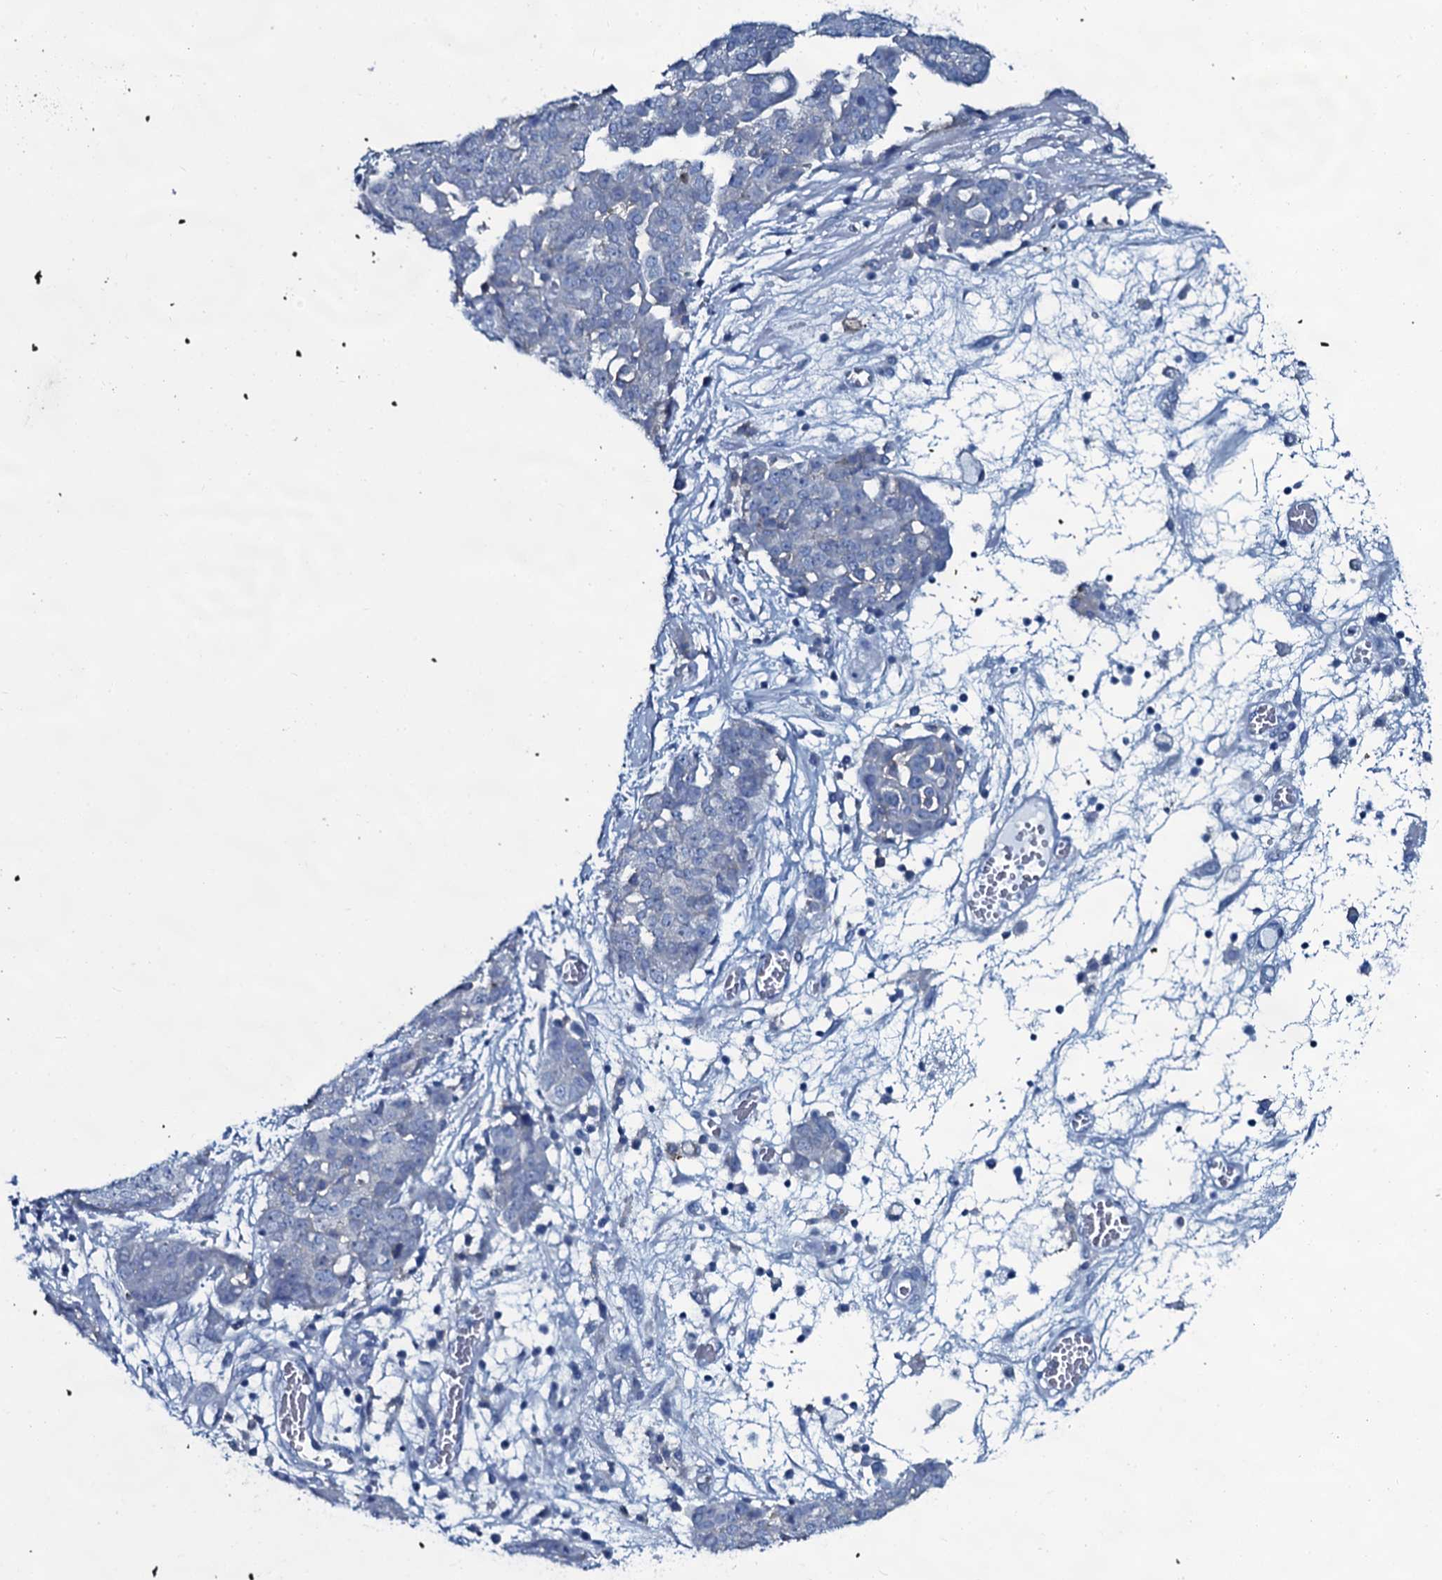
{"staining": {"intensity": "negative", "quantity": "none", "location": "none"}, "tissue": "ovarian cancer", "cell_type": "Tumor cells", "image_type": "cancer", "snomed": [{"axis": "morphology", "description": "Cystadenocarcinoma, serous, NOS"}, {"axis": "topography", "description": "Soft tissue"}, {"axis": "topography", "description": "Ovary"}], "caption": "Tumor cells show no significant protein staining in serous cystadenocarcinoma (ovarian). (DAB immunohistochemistry (IHC), high magnification).", "gene": "SLC4A7", "patient": {"sex": "female", "age": 57}}